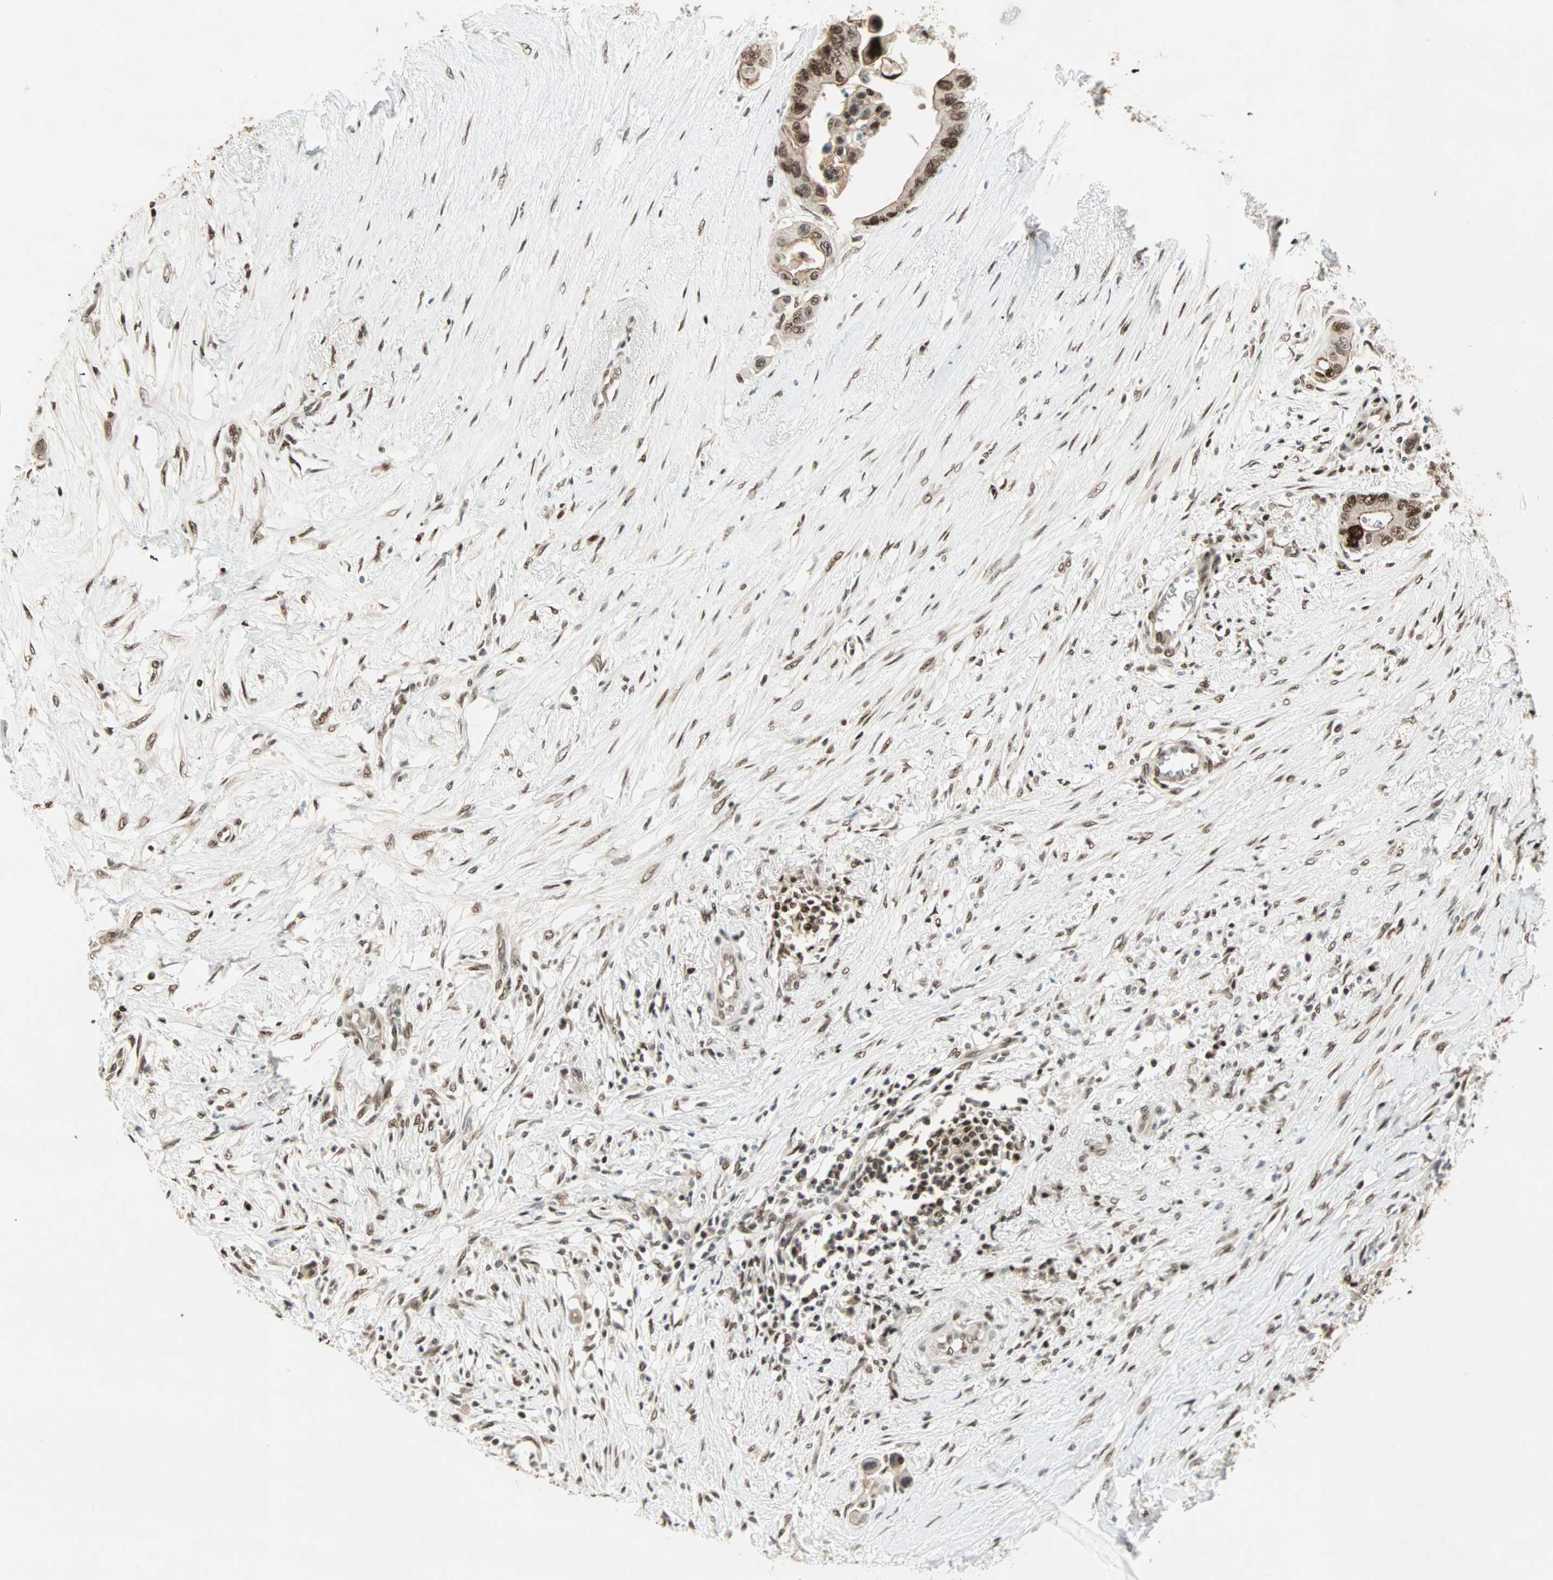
{"staining": {"intensity": "strong", "quantity": ">75%", "location": "cytoplasmic/membranous,nuclear"}, "tissue": "colorectal cancer", "cell_type": "Tumor cells", "image_type": "cancer", "snomed": [{"axis": "morphology", "description": "Normal tissue, NOS"}, {"axis": "morphology", "description": "Adenocarcinoma, NOS"}, {"axis": "topography", "description": "Colon"}], "caption": "Tumor cells exhibit strong cytoplasmic/membranous and nuclear expression in approximately >75% of cells in colorectal adenocarcinoma. (brown staining indicates protein expression, while blue staining denotes nuclei).", "gene": "MDC1", "patient": {"sex": "male", "age": 82}}